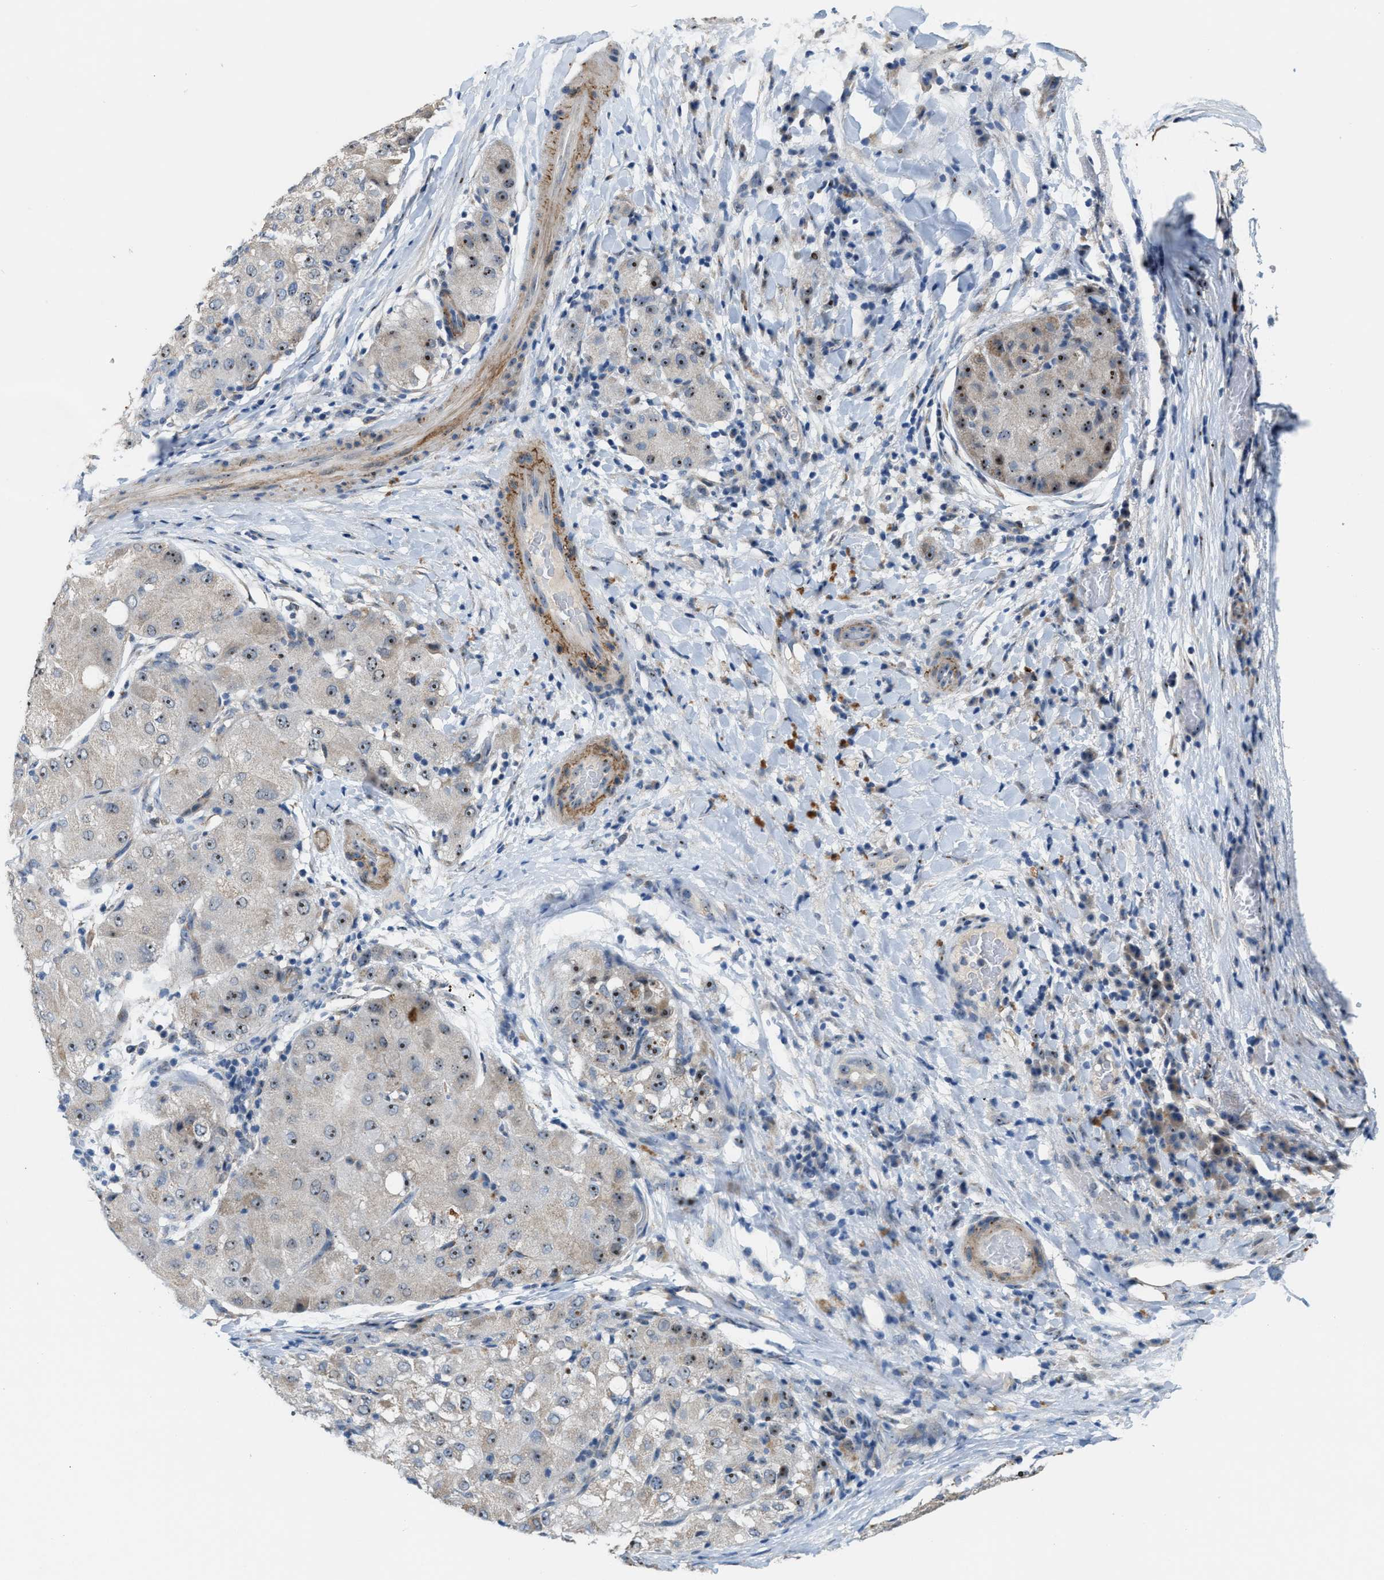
{"staining": {"intensity": "moderate", "quantity": "25%-75%", "location": "cytoplasmic/membranous,nuclear"}, "tissue": "liver cancer", "cell_type": "Tumor cells", "image_type": "cancer", "snomed": [{"axis": "morphology", "description": "Carcinoma, Hepatocellular, NOS"}, {"axis": "topography", "description": "Liver"}], "caption": "Protein analysis of hepatocellular carcinoma (liver) tissue displays moderate cytoplasmic/membranous and nuclear expression in about 25%-75% of tumor cells. (DAB IHC with brightfield microscopy, high magnification).", "gene": "ZNF783", "patient": {"sex": "male", "age": 80}}